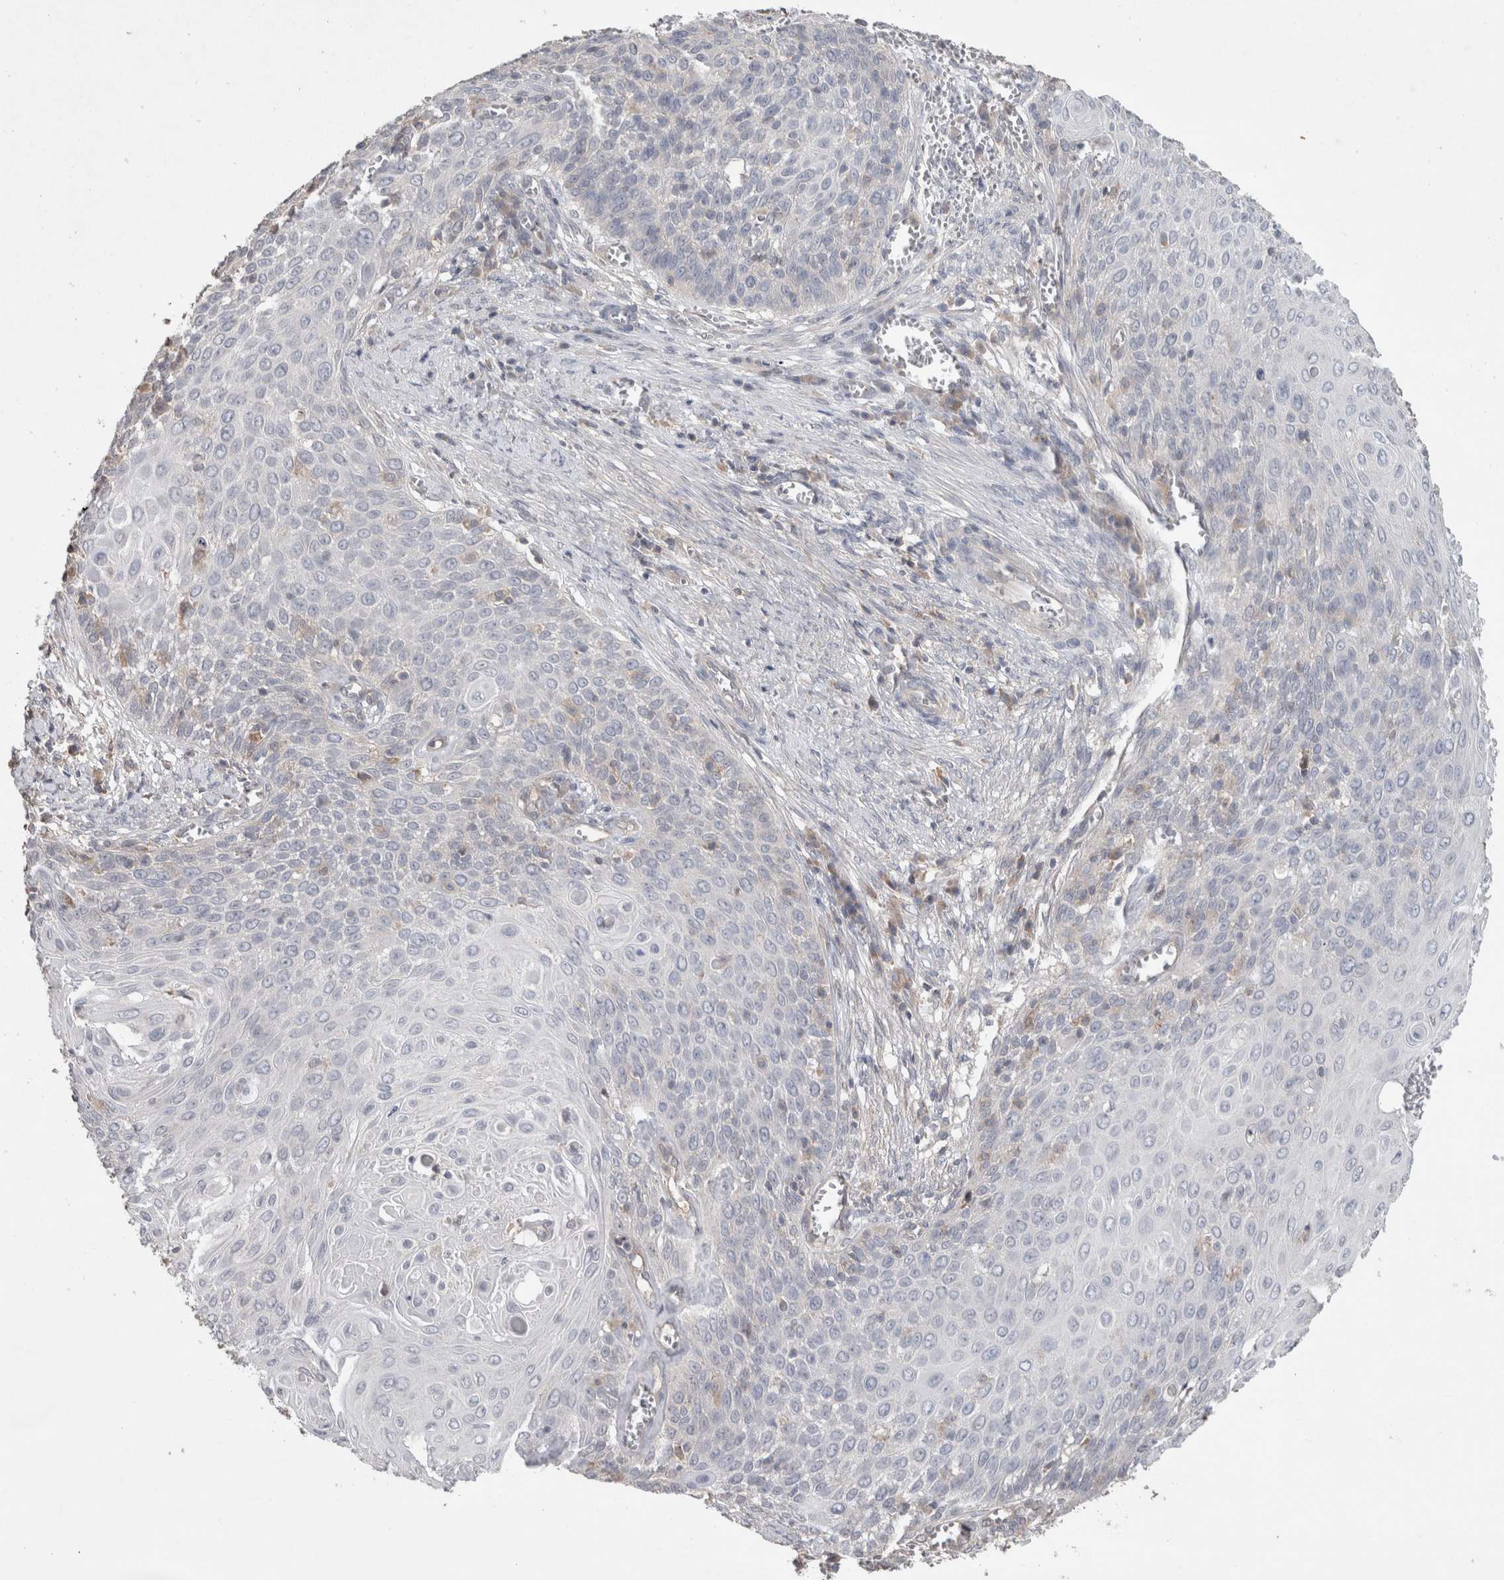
{"staining": {"intensity": "negative", "quantity": "none", "location": "none"}, "tissue": "cervical cancer", "cell_type": "Tumor cells", "image_type": "cancer", "snomed": [{"axis": "morphology", "description": "Squamous cell carcinoma, NOS"}, {"axis": "topography", "description": "Cervix"}], "caption": "The image displays no significant staining in tumor cells of cervical cancer (squamous cell carcinoma).", "gene": "TRIM5", "patient": {"sex": "female", "age": 39}}